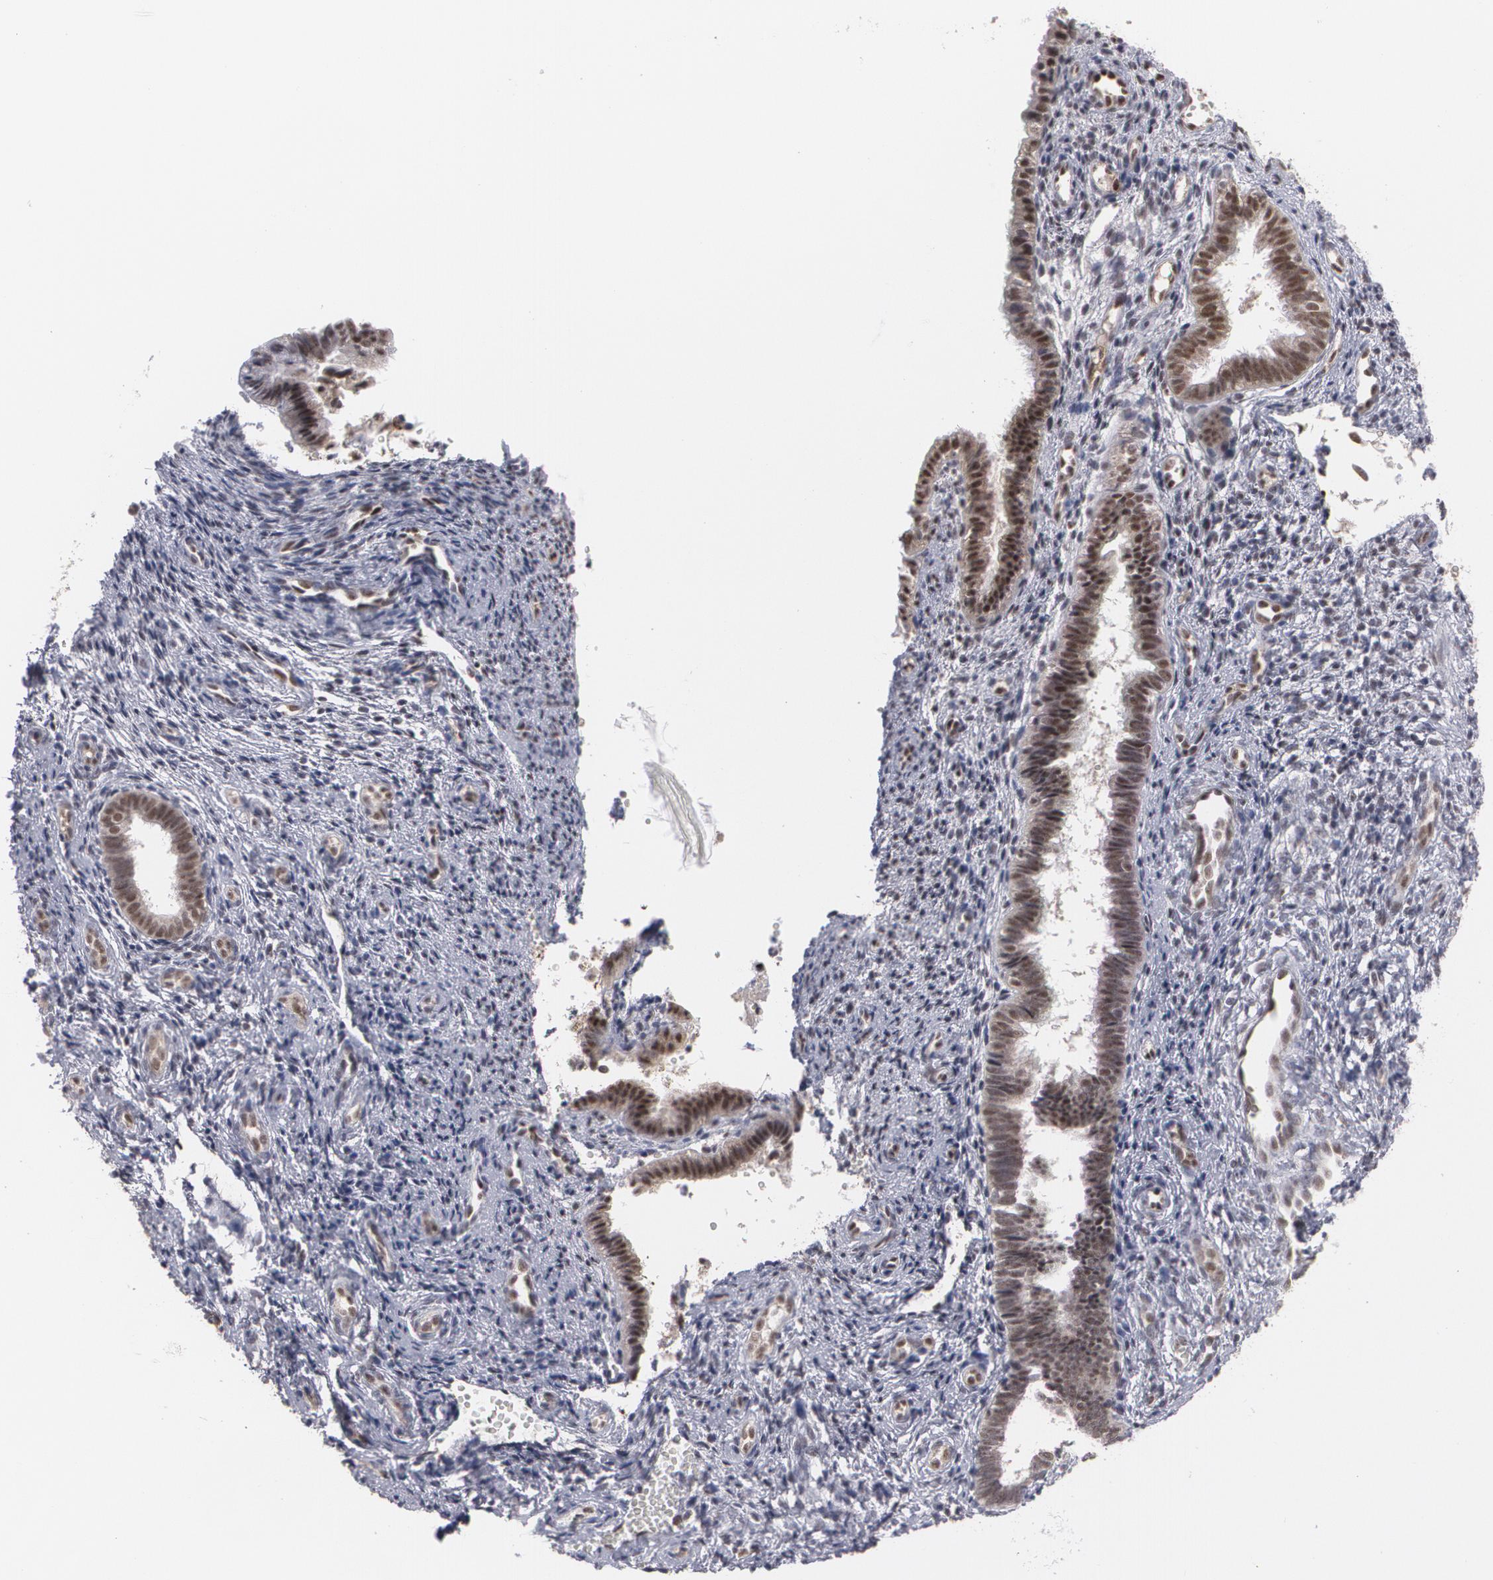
{"staining": {"intensity": "weak", "quantity": "25%-75%", "location": "nuclear"}, "tissue": "endometrium", "cell_type": "Cells in endometrial stroma", "image_type": "normal", "snomed": [{"axis": "morphology", "description": "Normal tissue, NOS"}, {"axis": "topography", "description": "Endometrium"}], "caption": "The micrograph displays a brown stain indicating the presence of a protein in the nuclear of cells in endometrial stroma in endometrium.", "gene": "INTS6L", "patient": {"sex": "female", "age": 27}}